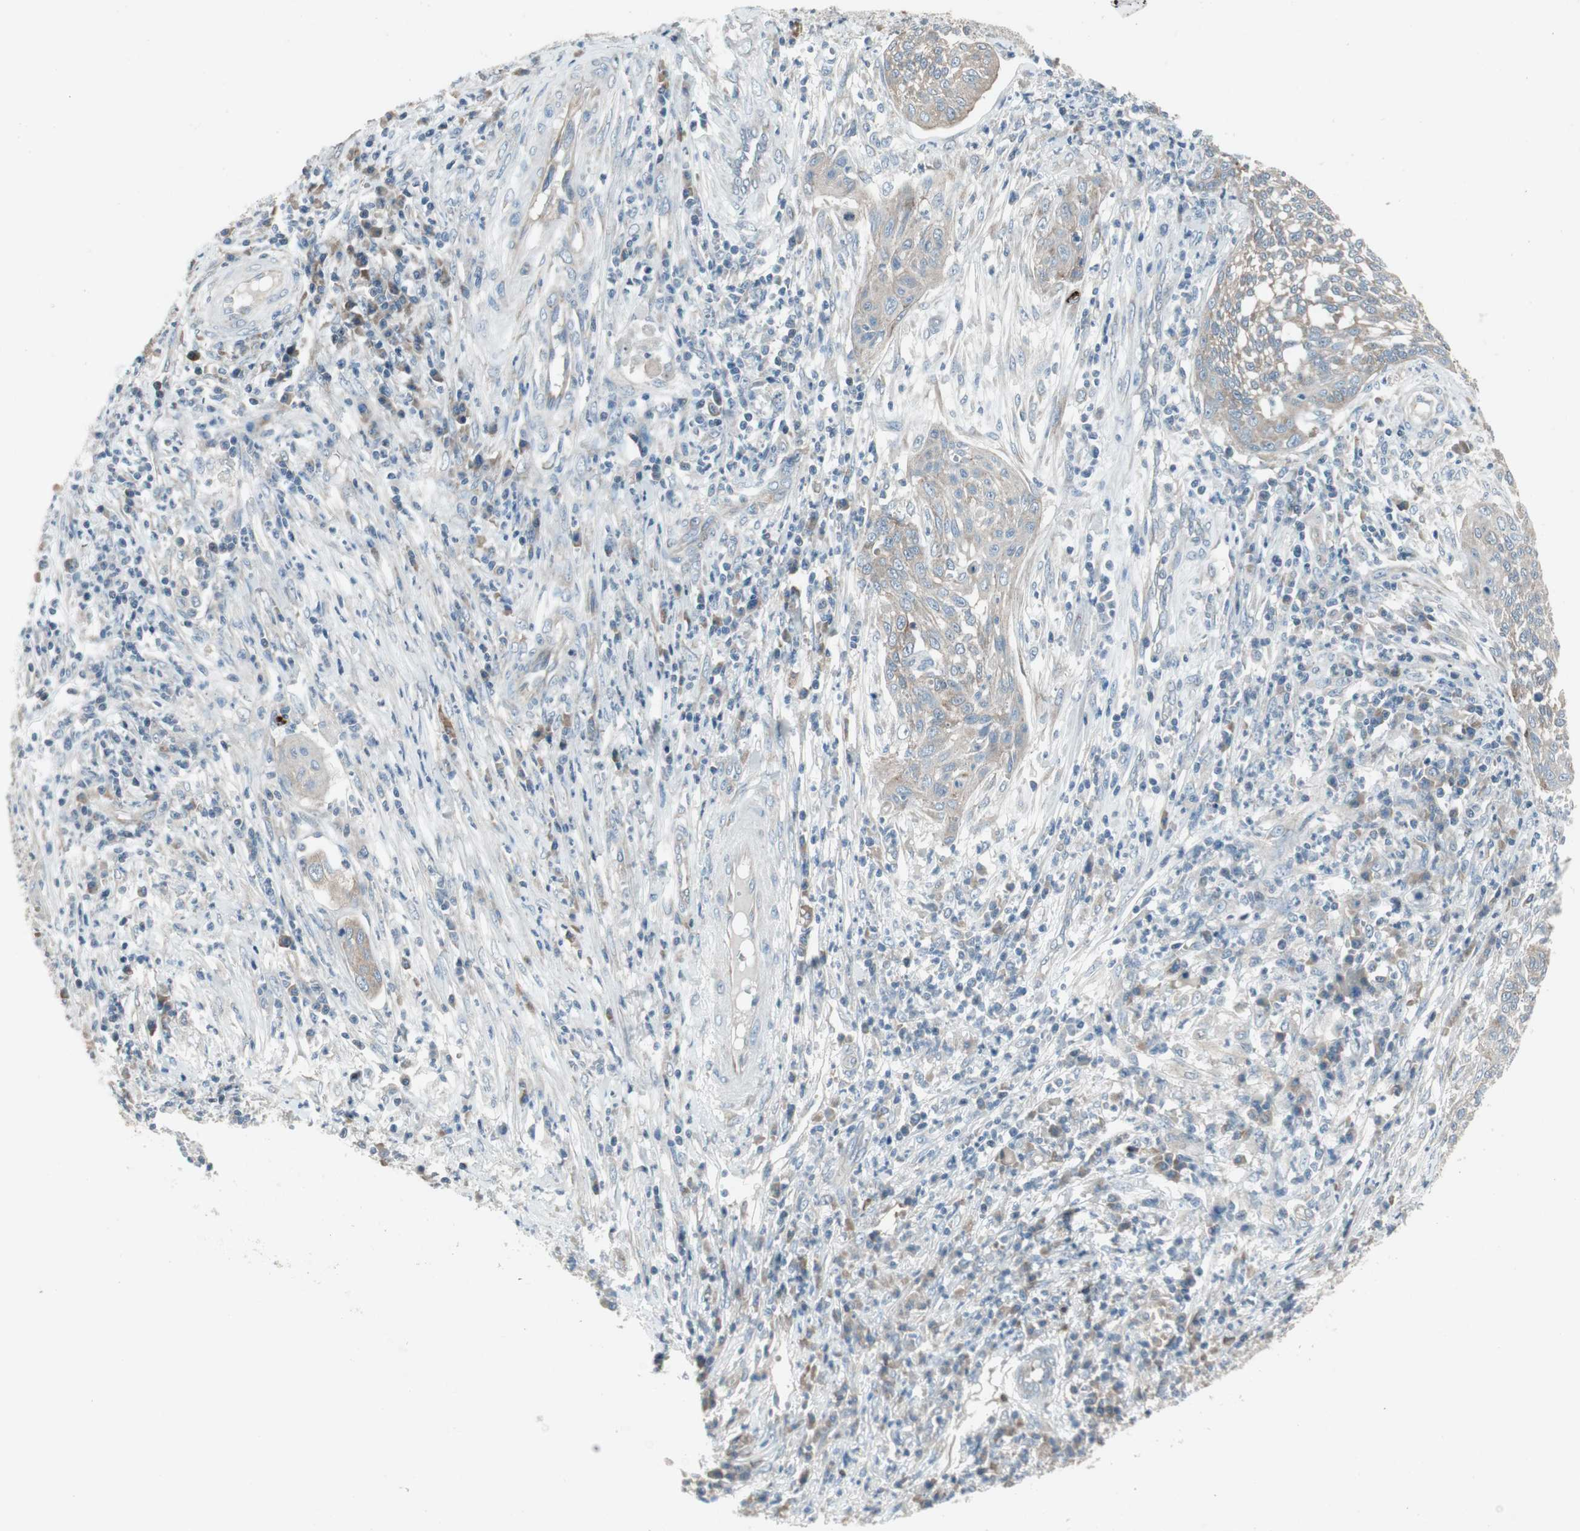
{"staining": {"intensity": "weak", "quantity": ">75%", "location": "cytoplasmic/membranous"}, "tissue": "cervical cancer", "cell_type": "Tumor cells", "image_type": "cancer", "snomed": [{"axis": "morphology", "description": "Squamous cell carcinoma, NOS"}, {"axis": "topography", "description": "Cervix"}], "caption": "Immunohistochemical staining of cervical squamous cell carcinoma shows weak cytoplasmic/membranous protein positivity in approximately >75% of tumor cells.", "gene": "PANK2", "patient": {"sex": "female", "age": 34}}